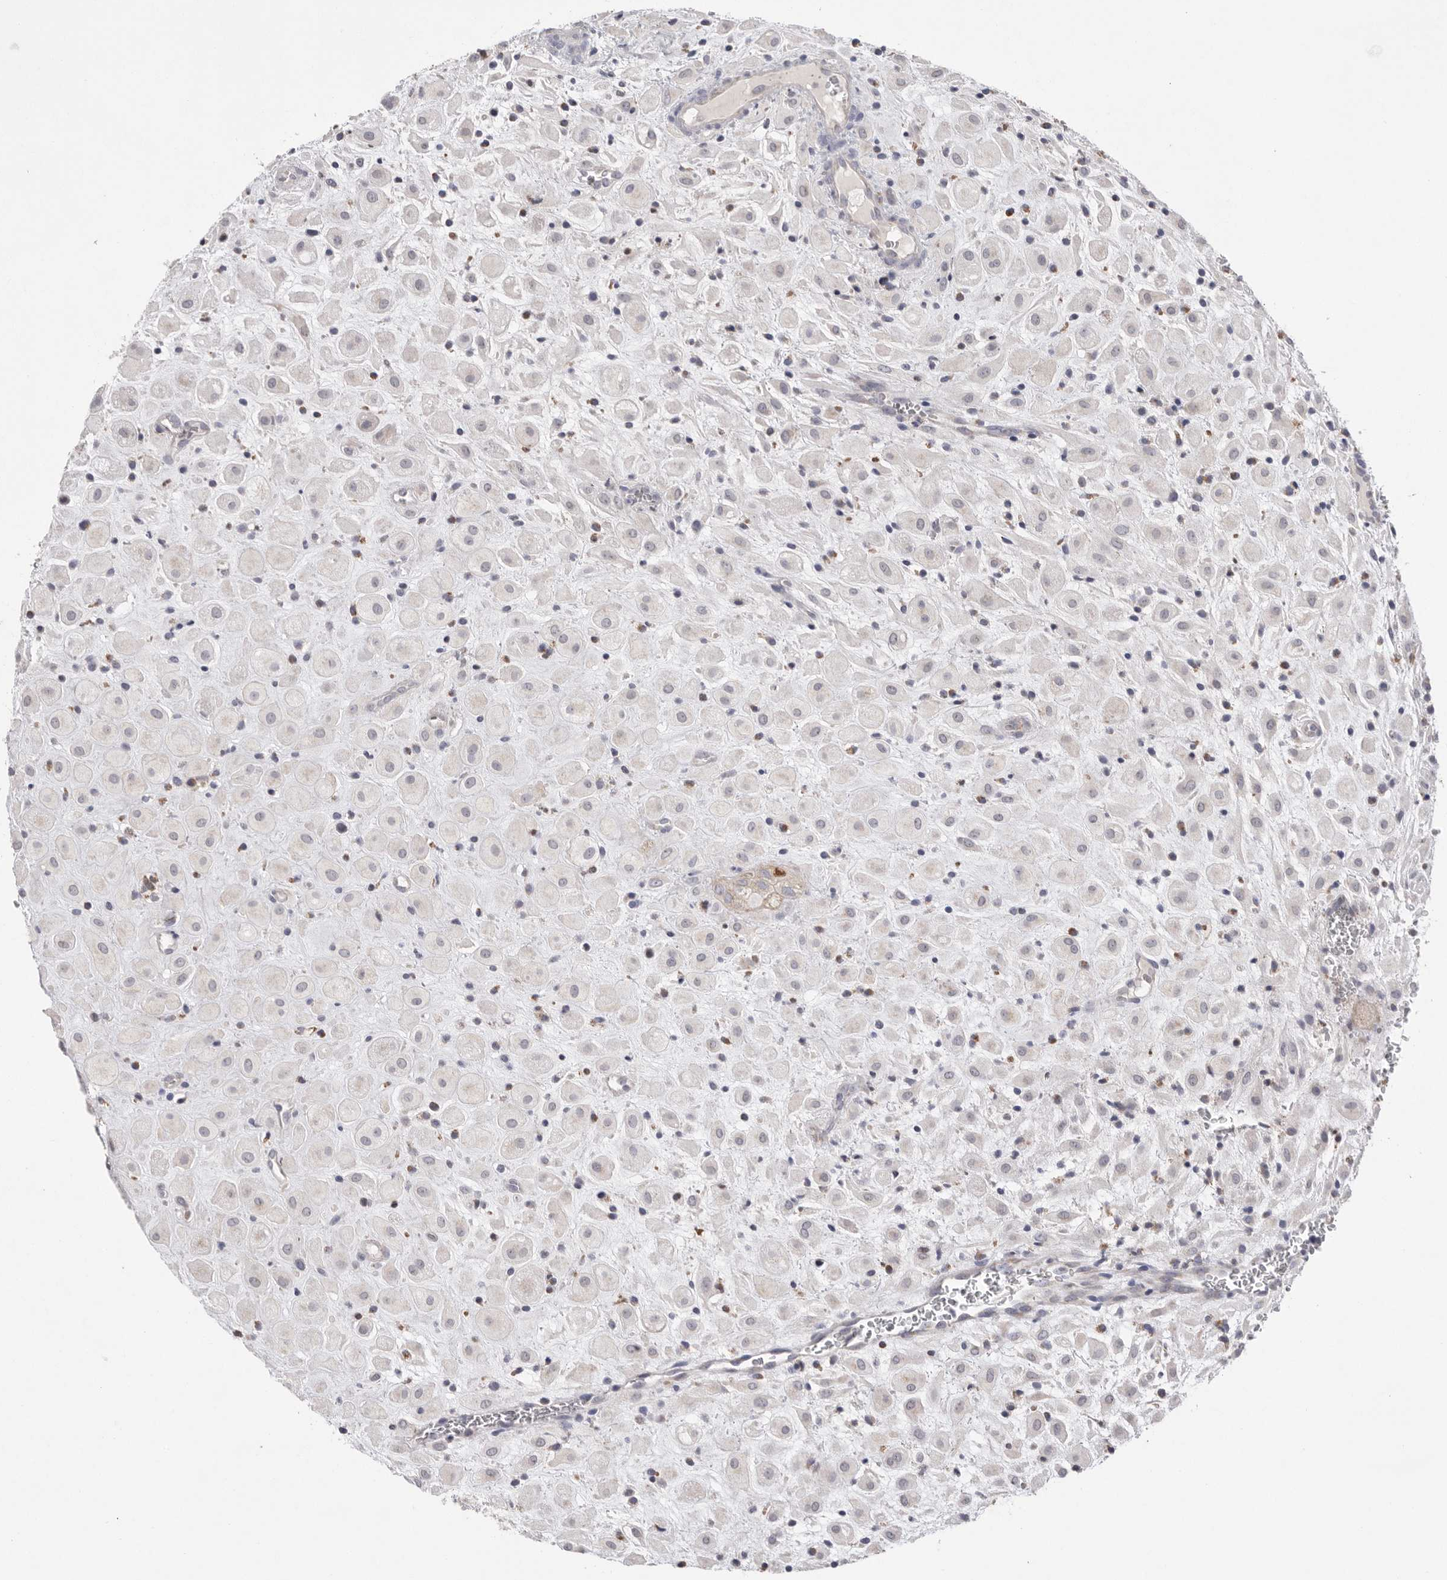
{"staining": {"intensity": "moderate", "quantity": "25%-75%", "location": "cytoplasmic/membranous"}, "tissue": "placenta", "cell_type": "Decidual cells", "image_type": "normal", "snomed": [{"axis": "morphology", "description": "Normal tissue, NOS"}, {"axis": "topography", "description": "Placenta"}], "caption": "IHC of unremarkable placenta exhibits medium levels of moderate cytoplasmic/membranous staining in approximately 25%-75% of decidual cells. The protein is stained brown, and the nuclei are stained in blue (DAB (3,3'-diaminobenzidine) IHC with brightfield microscopy, high magnification).", "gene": "VDAC3", "patient": {"sex": "female", "age": 35}}